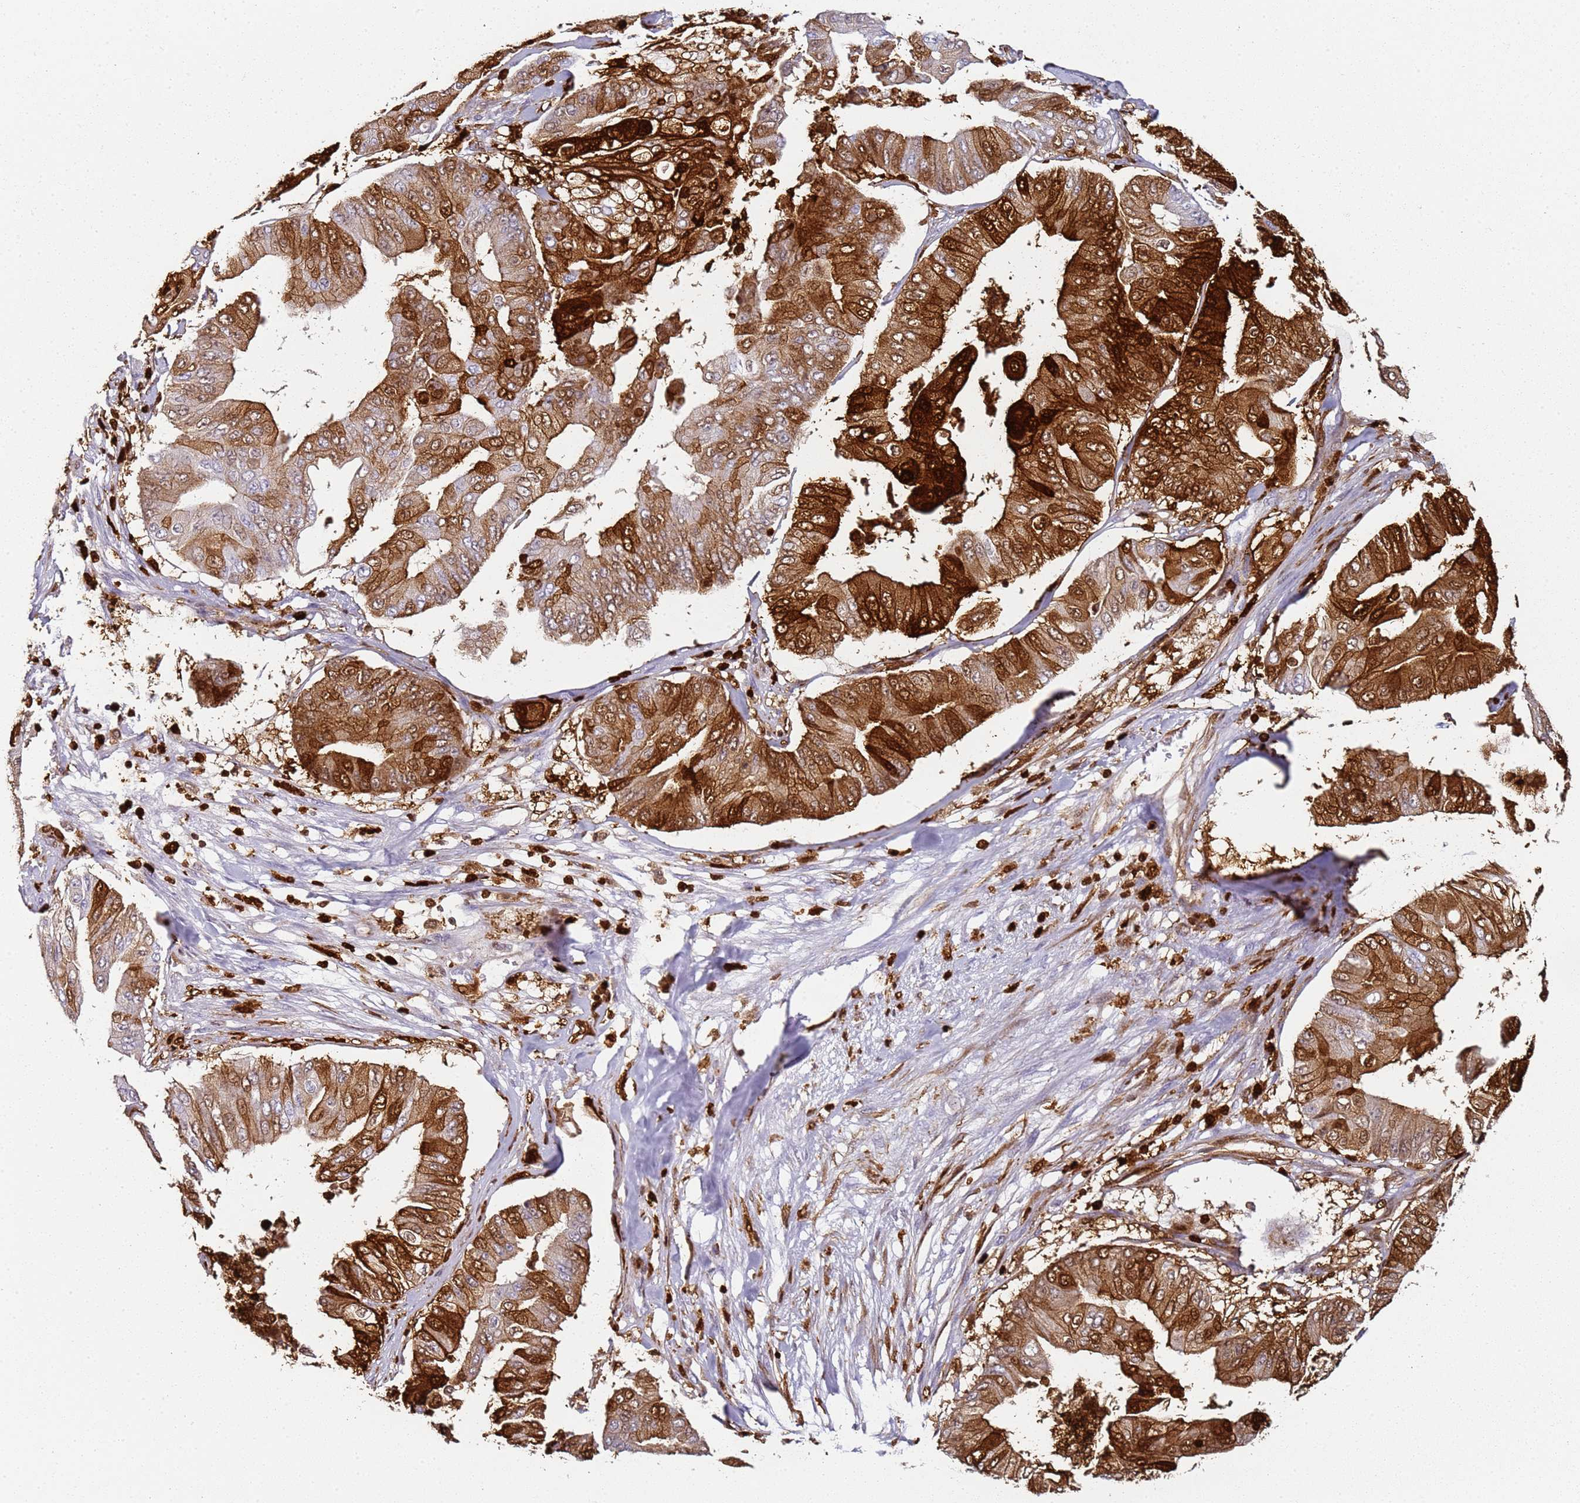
{"staining": {"intensity": "strong", "quantity": ">75%", "location": "cytoplasmic/membranous,nuclear"}, "tissue": "pancreatic cancer", "cell_type": "Tumor cells", "image_type": "cancer", "snomed": [{"axis": "morphology", "description": "Adenocarcinoma, NOS"}, {"axis": "topography", "description": "Pancreas"}], "caption": "Pancreatic cancer stained for a protein (brown) demonstrates strong cytoplasmic/membranous and nuclear positive expression in about >75% of tumor cells.", "gene": "S100A4", "patient": {"sex": "female", "age": 77}}